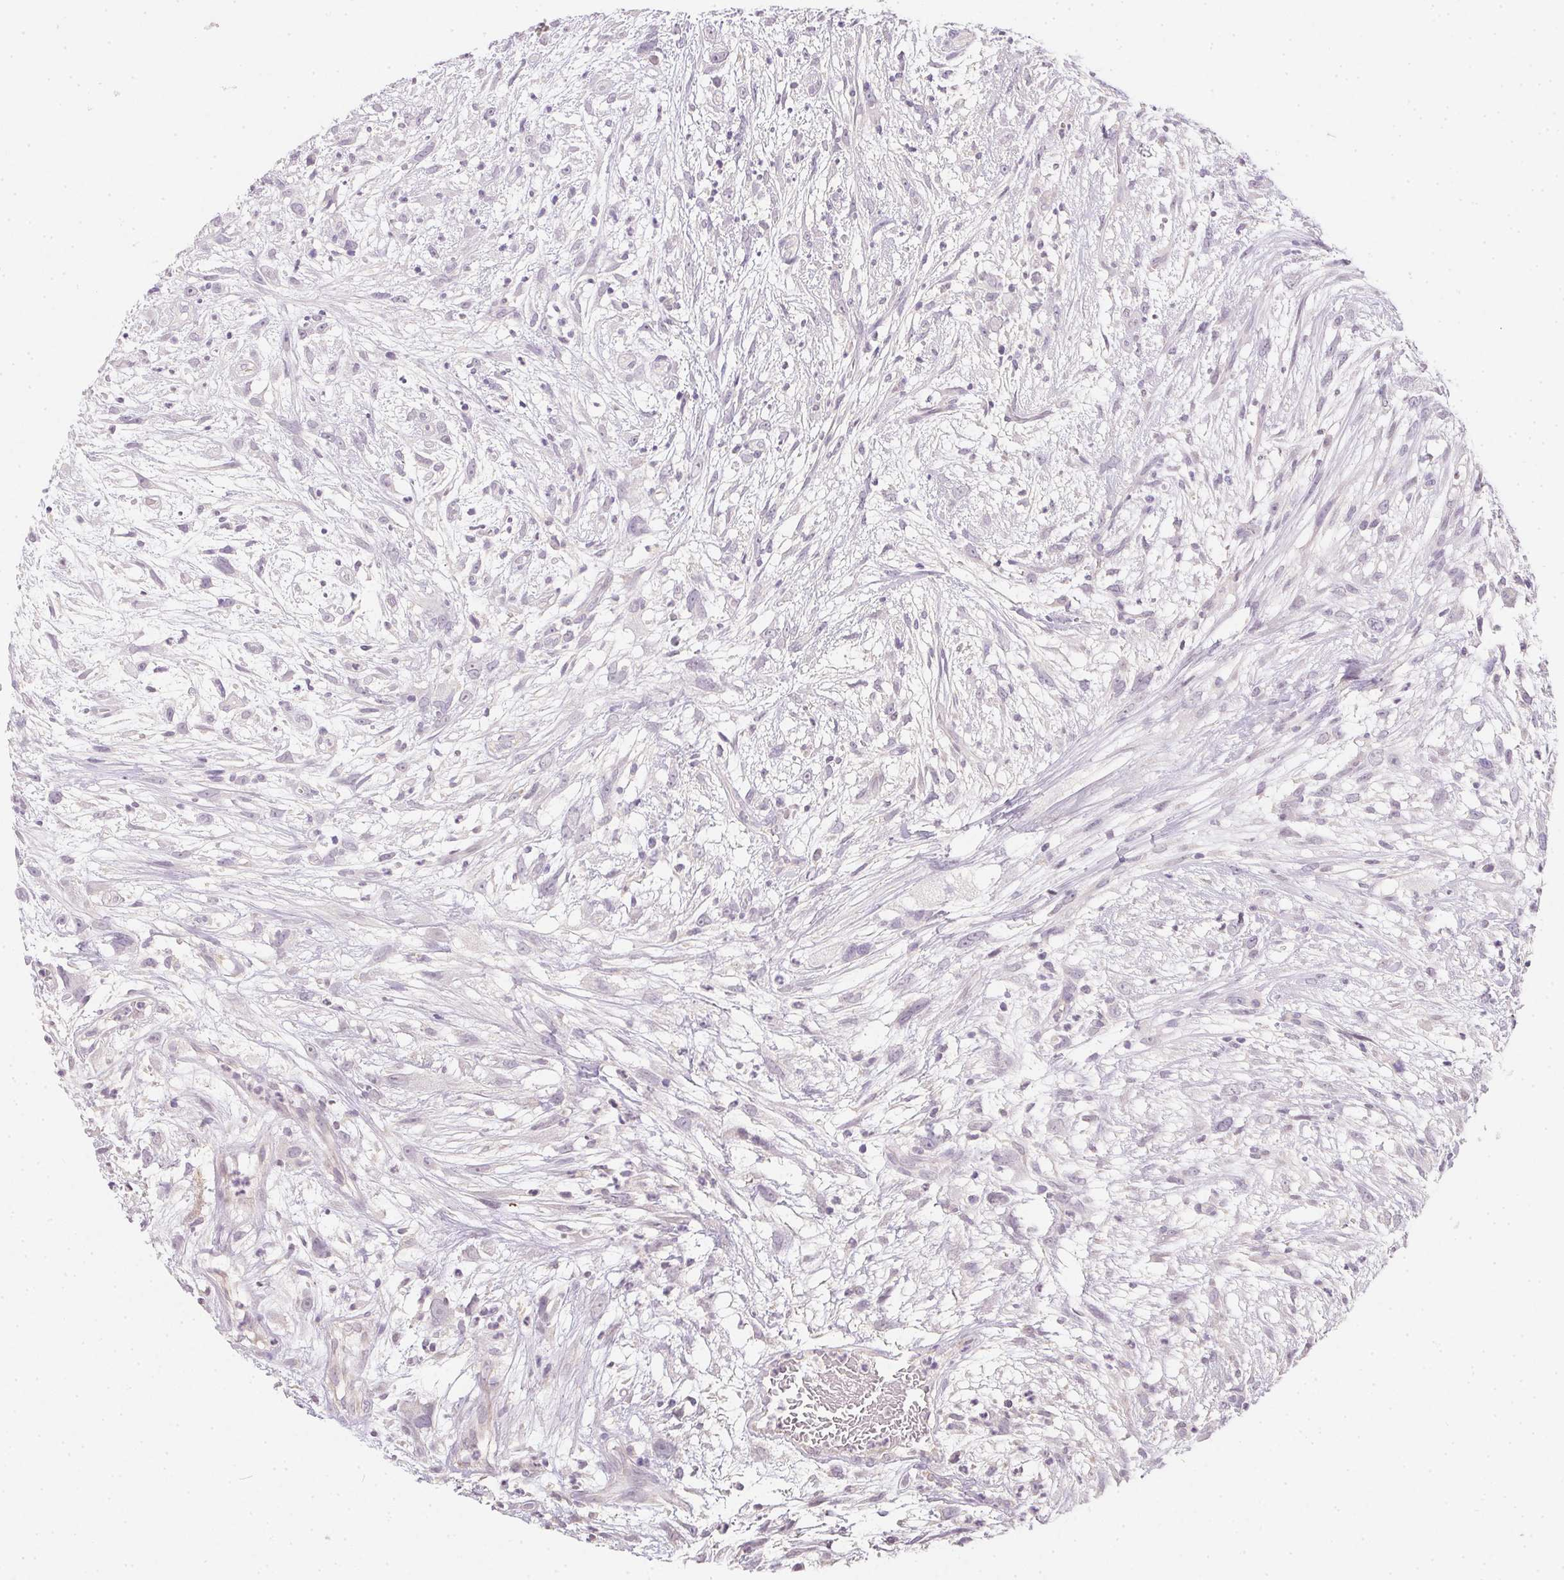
{"staining": {"intensity": "negative", "quantity": "none", "location": "none"}, "tissue": "head and neck cancer", "cell_type": "Tumor cells", "image_type": "cancer", "snomed": [{"axis": "morphology", "description": "Squamous cell carcinoma, NOS"}, {"axis": "topography", "description": "Head-Neck"}], "caption": "This is an IHC image of squamous cell carcinoma (head and neck). There is no staining in tumor cells.", "gene": "ZBBX", "patient": {"sex": "male", "age": 65}}